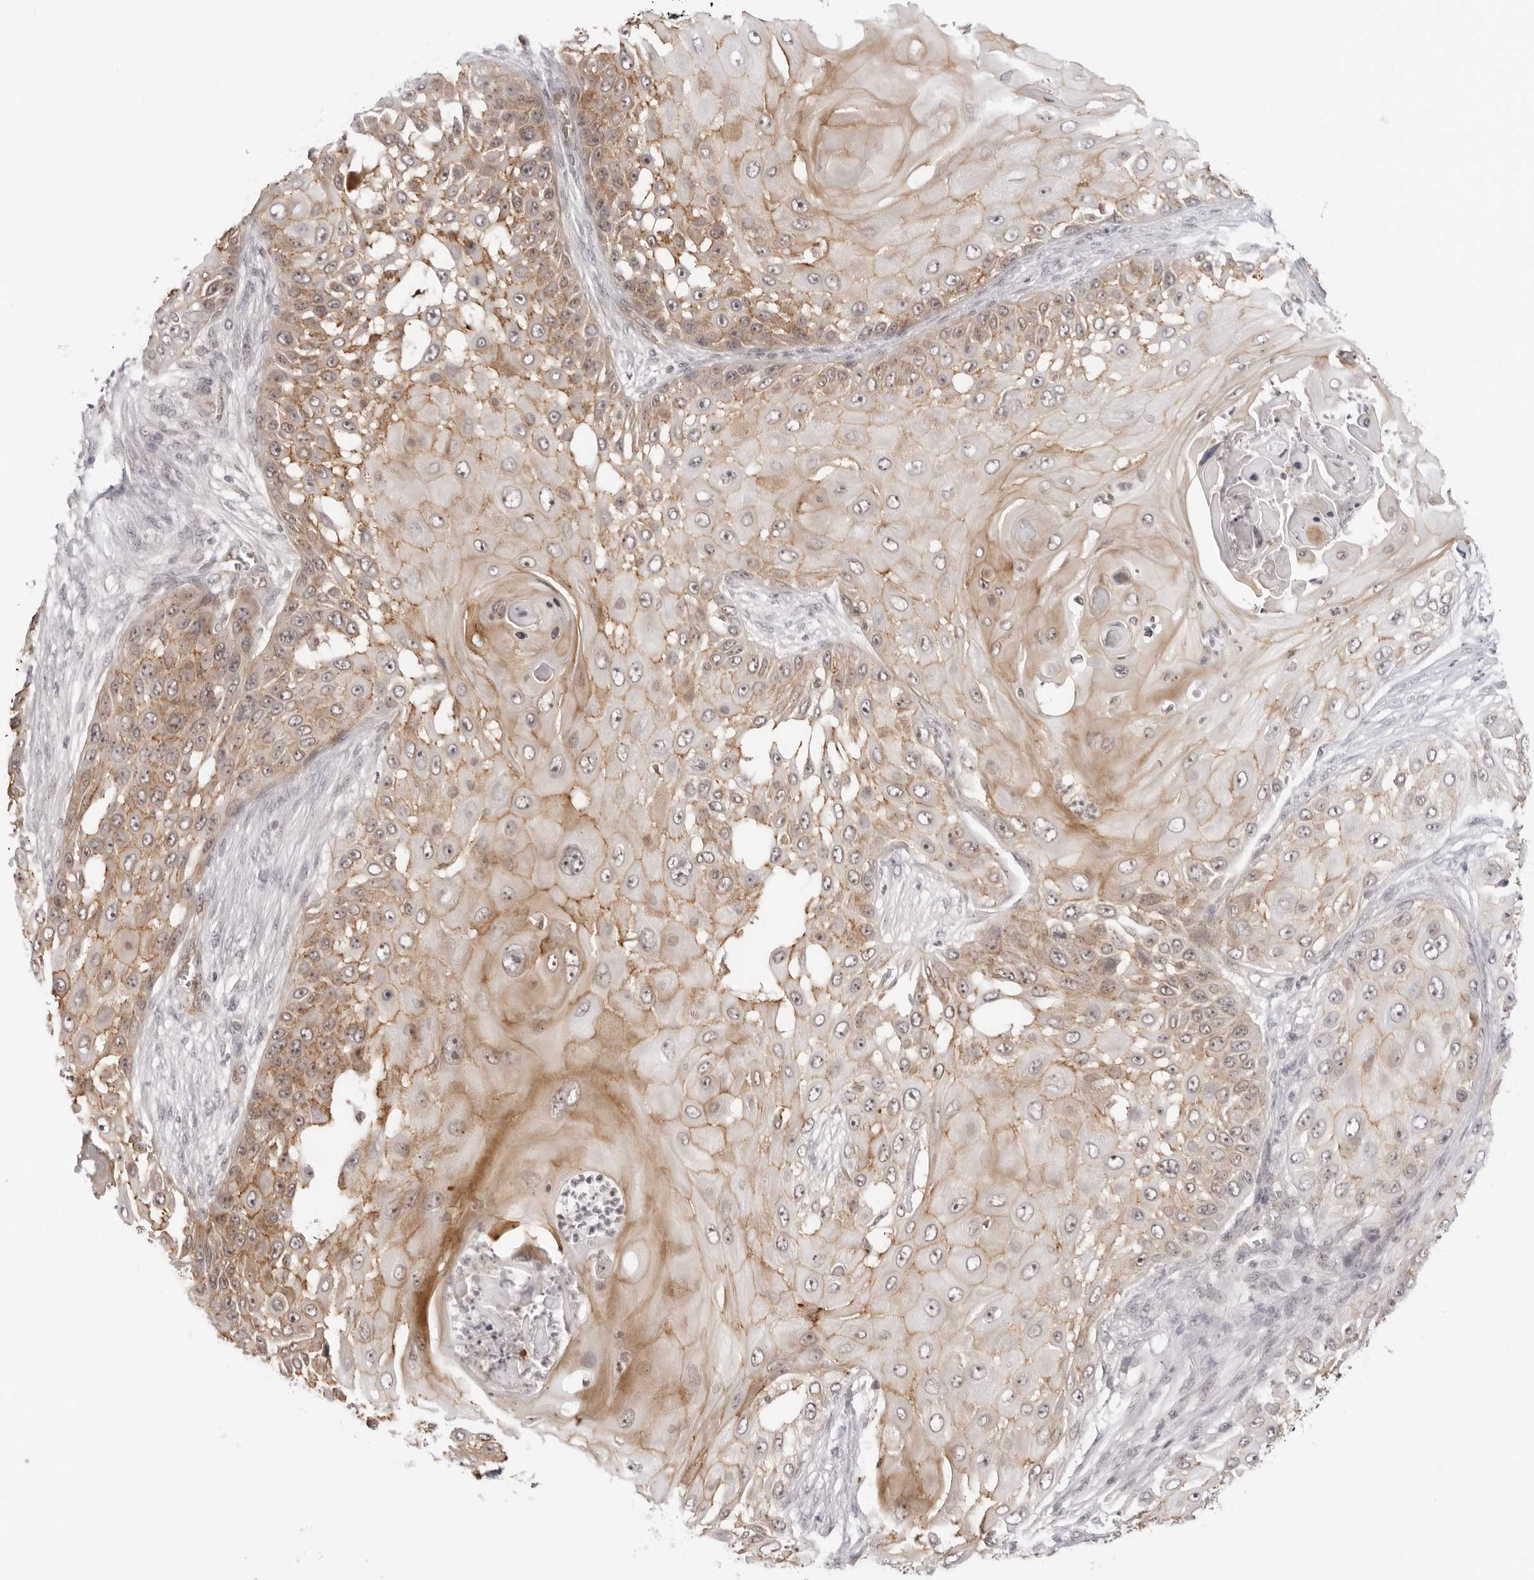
{"staining": {"intensity": "moderate", "quantity": ">75%", "location": "cytoplasmic/membranous"}, "tissue": "skin cancer", "cell_type": "Tumor cells", "image_type": "cancer", "snomed": [{"axis": "morphology", "description": "Squamous cell carcinoma, NOS"}, {"axis": "topography", "description": "Skin"}], "caption": "Moderate cytoplasmic/membranous protein positivity is appreciated in approximately >75% of tumor cells in skin cancer (squamous cell carcinoma).", "gene": "TRAPPC3", "patient": {"sex": "female", "age": 44}}